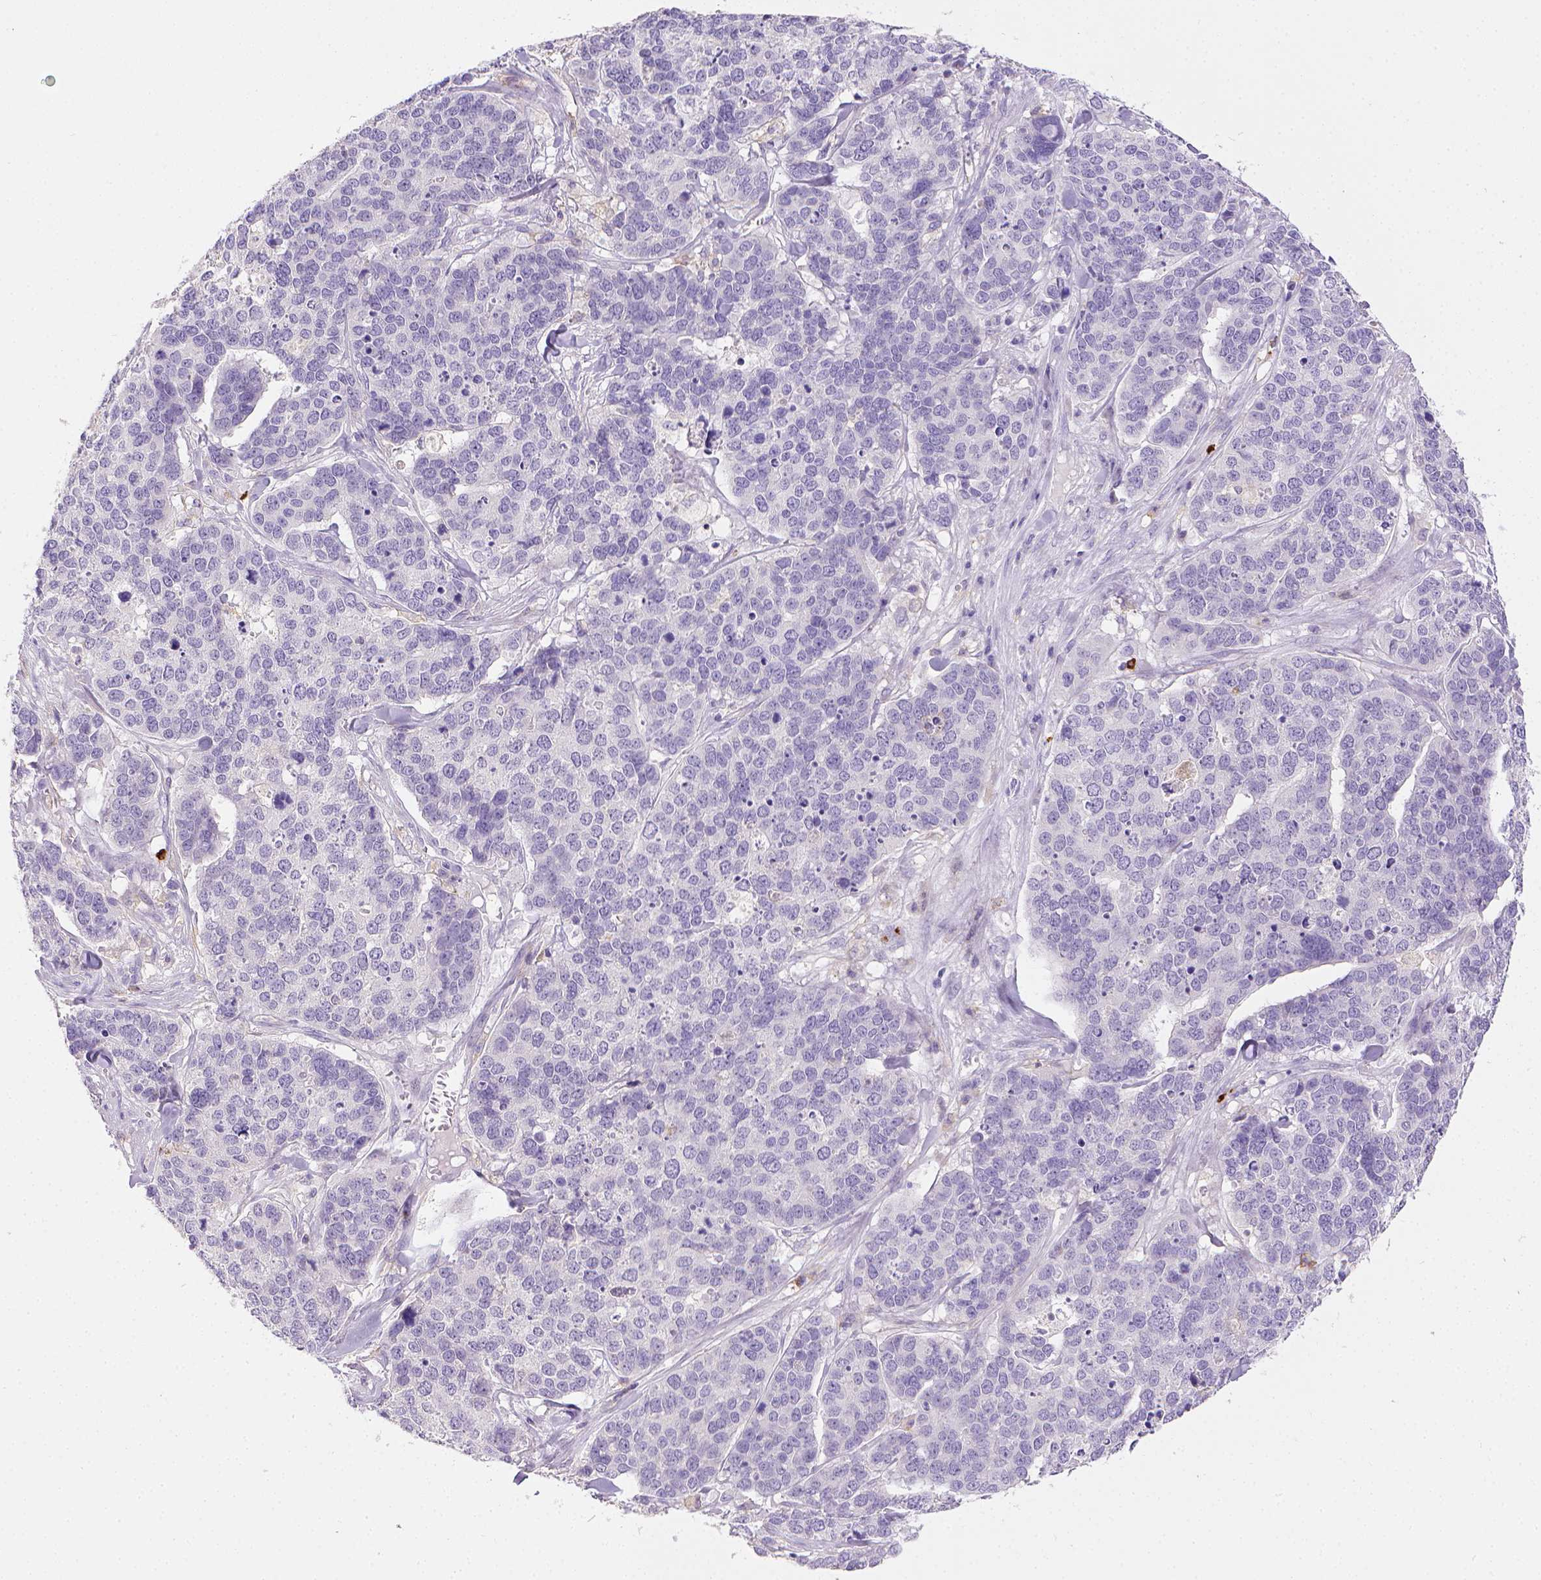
{"staining": {"intensity": "negative", "quantity": "none", "location": "none"}, "tissue": "ovarian cancer", "cell_type": "Tumor cells", "image_type": "cancer", "snomed": [{"axis": "morphology", "description": "Carcinoma, endometroid"}, {"axis": "topography", "description": "Ovary"}], "caption": "This is a photomicrograph of IHC staining of ovarian cancer, which shows no positivity in tumor cells.", "gene": "ITGAM", "patient": {"sex": "female", "age": 65}}